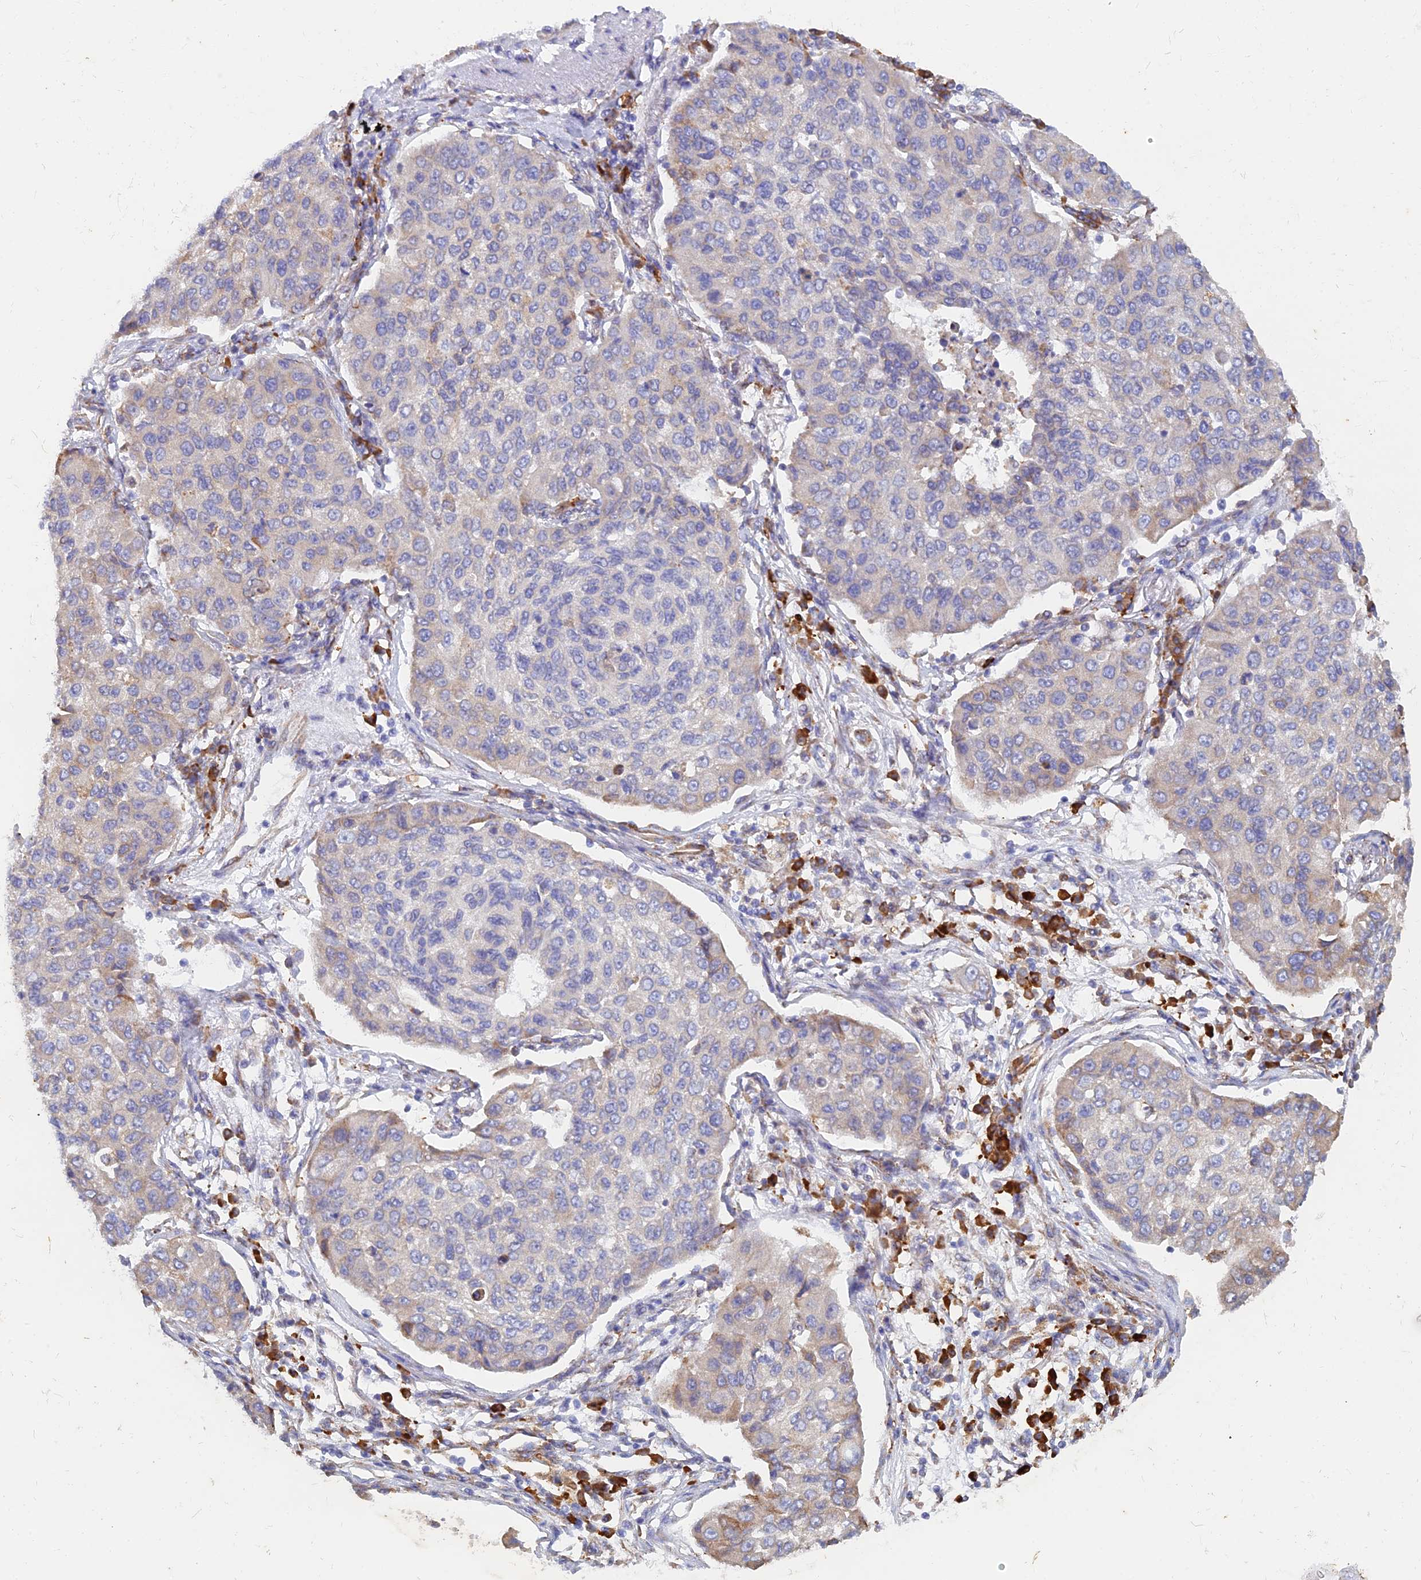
{"staining": {"intensity": "weak", "quantity": "<25%", "location": "cytoplasmic/membranous"}, "tissue": "lung cancer", "cell_type": "Tumor cells", "image_type": "cancer", "snomed": [{"axis": "morphology", "description": "Squamous cell carcinoma, NOS"}, {"axis": "topography", "description": "Lung"}], "caption": "An immunohistochemistry image of lung cancer is shown. There is no staining in tumor cells of lung cancer.", "gene": "WDR35", "patient": {"sex": "male", "age": 74}}